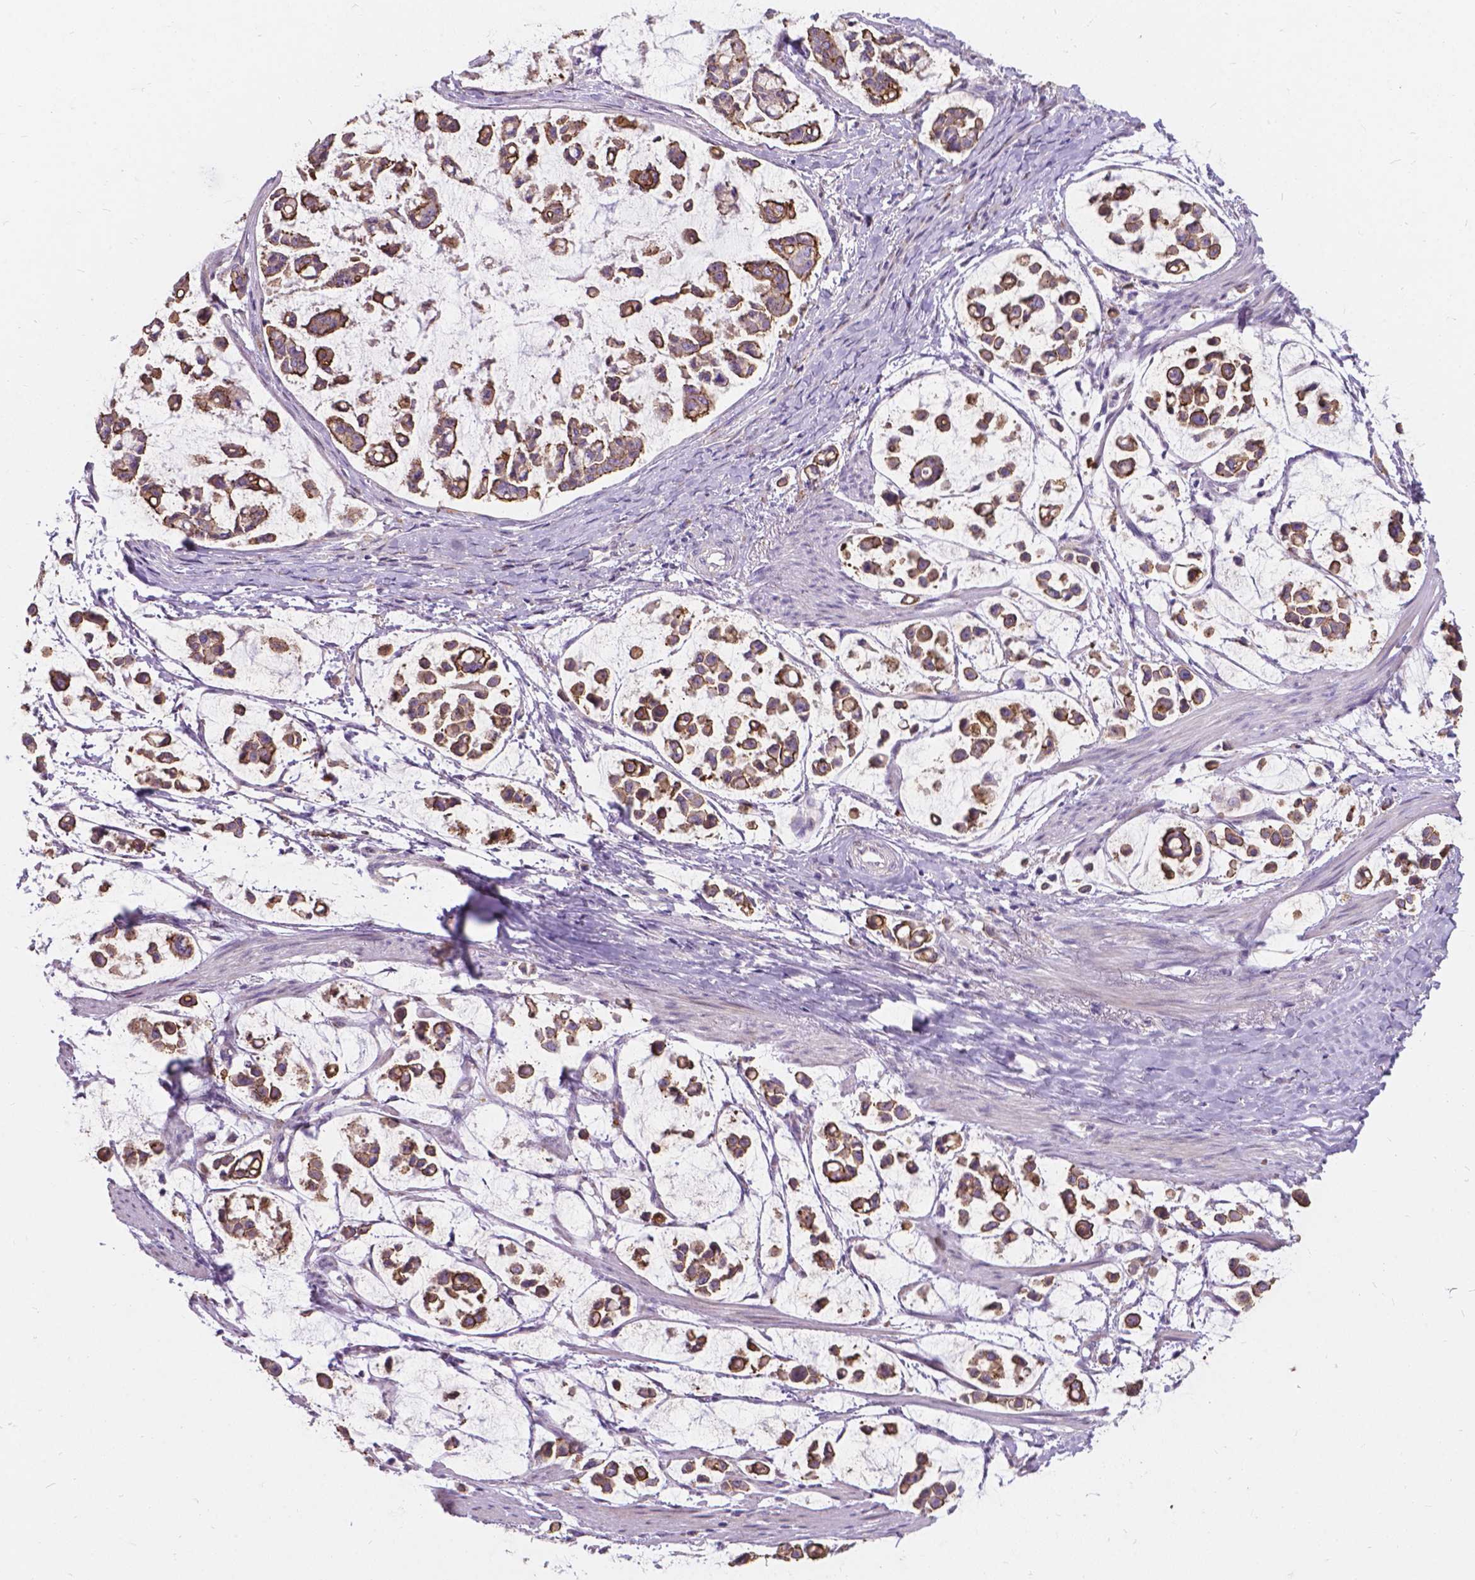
{"staining": {"intensity": "moderate", "quantity": ">75%", "location": "cytoplasmic/membranous"}, "tissue": "stomach cancer", "cell_type": "Tumor cells", "image_type": "cancer", "snomed": [{"axis": "morphology", "description": "Adenocarcinoma, NOS"}, {"axis": "topography", "description": "Stomach"}], "caption": "Immunohistochemical staining of human adenocarcinoma (stomach) demonstrates medium levels of moderate cytoplasmic/membranous protein expression in approximately >75% of tumor cells.", "gene": "MYH14", "patient": {"sex": "male", "age": 82}}